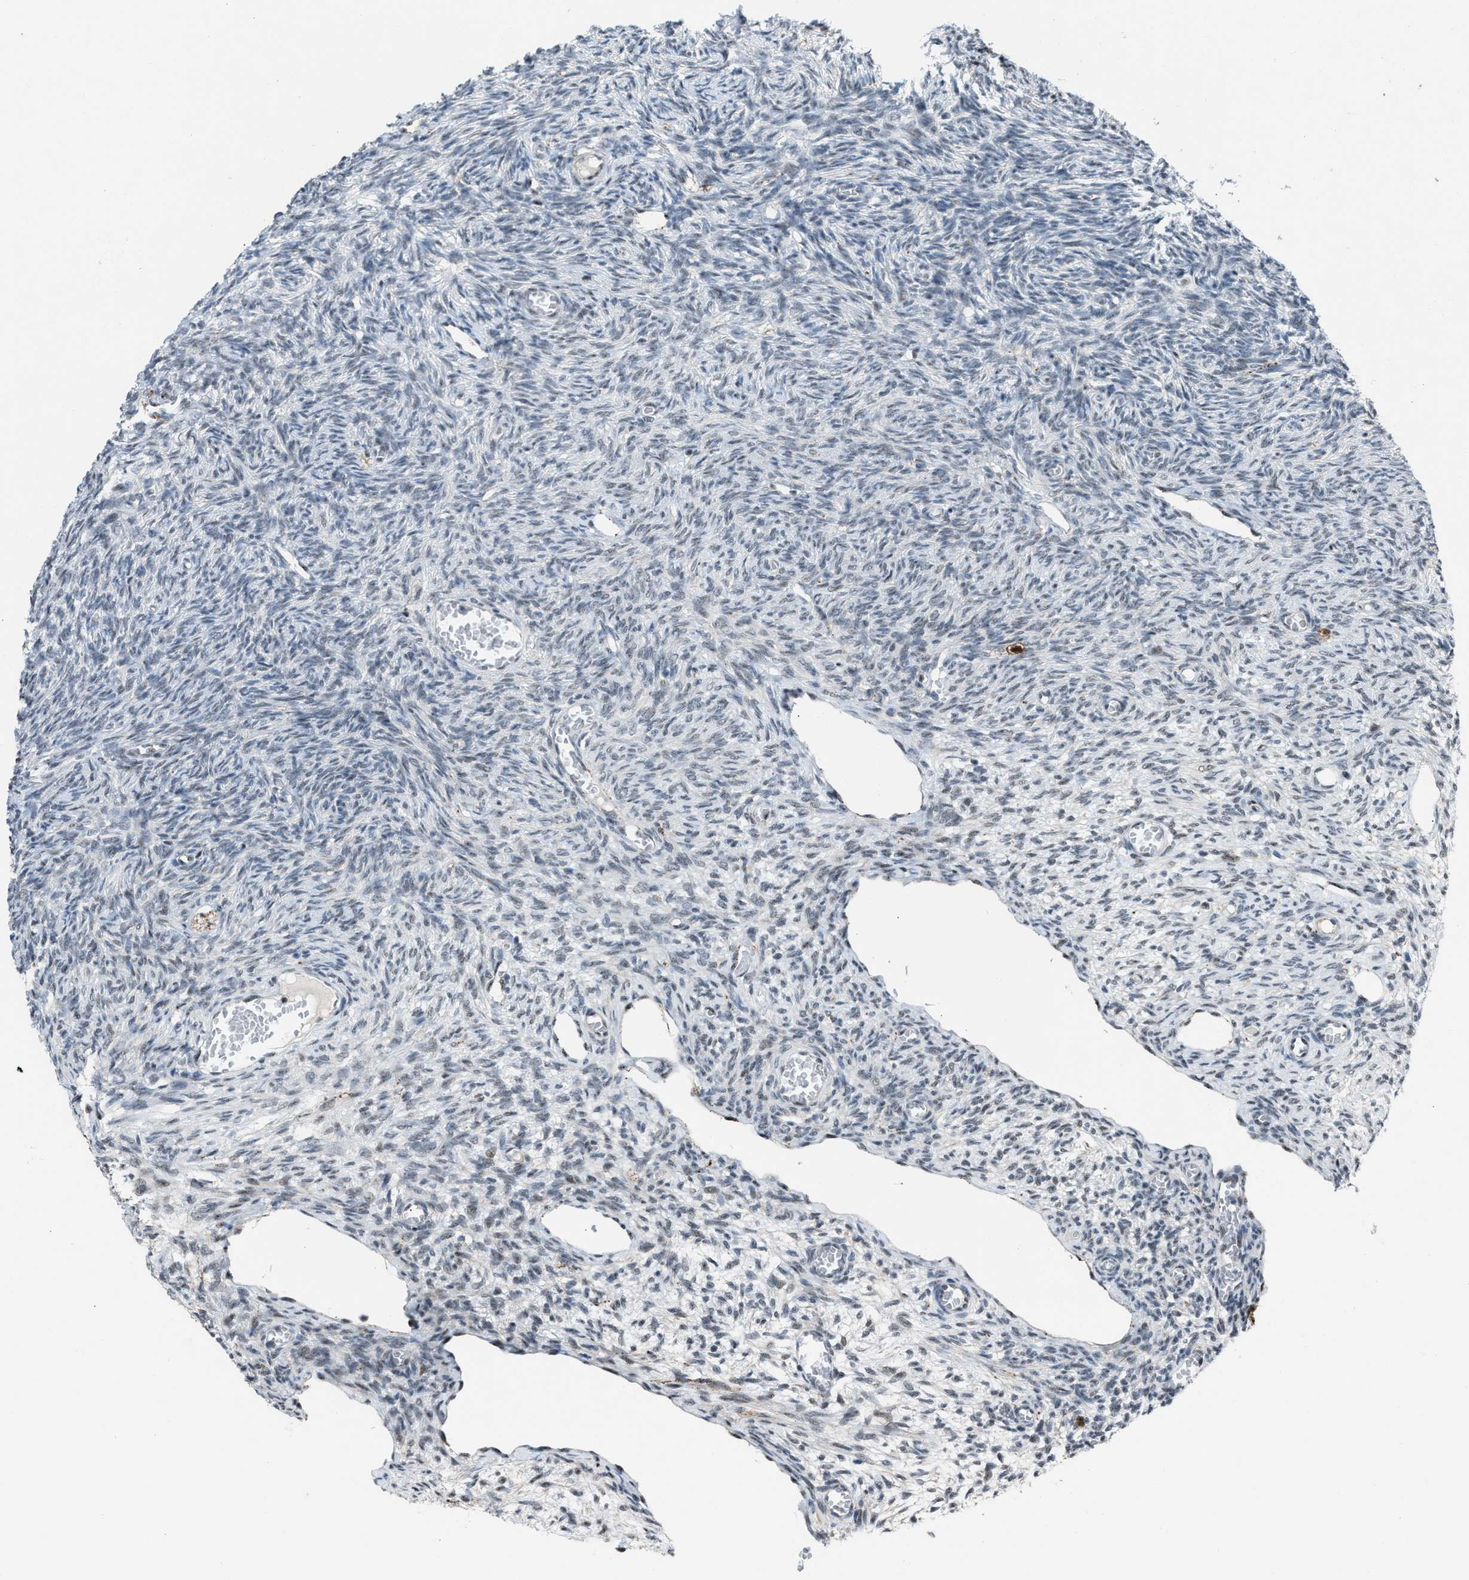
{"staining": {"intensity": "negative", "quantity": "none", "location": "none"}, "tissue": "ovary", "cell_type": "Ovarian stroma cells", "image_type": "normal", "snomed": [{"axis": "morphology", "description": "Normal tissue, NOS"}, {"axis": "topography", "description": "Ovary"}], "caption": "Immunohistochemical staining of benign human ovary demonstrates no significant expression in ovarian stroma cells. (Stains: DAB (3,3'-diaminobenzidine) immunohistochemistry (IHC) with hematoxylin counter stain, Microscopy: brightfield microscopy at high magnification).", "gene": "CENPP", "patient": {"sex": "female", "age": 27}}